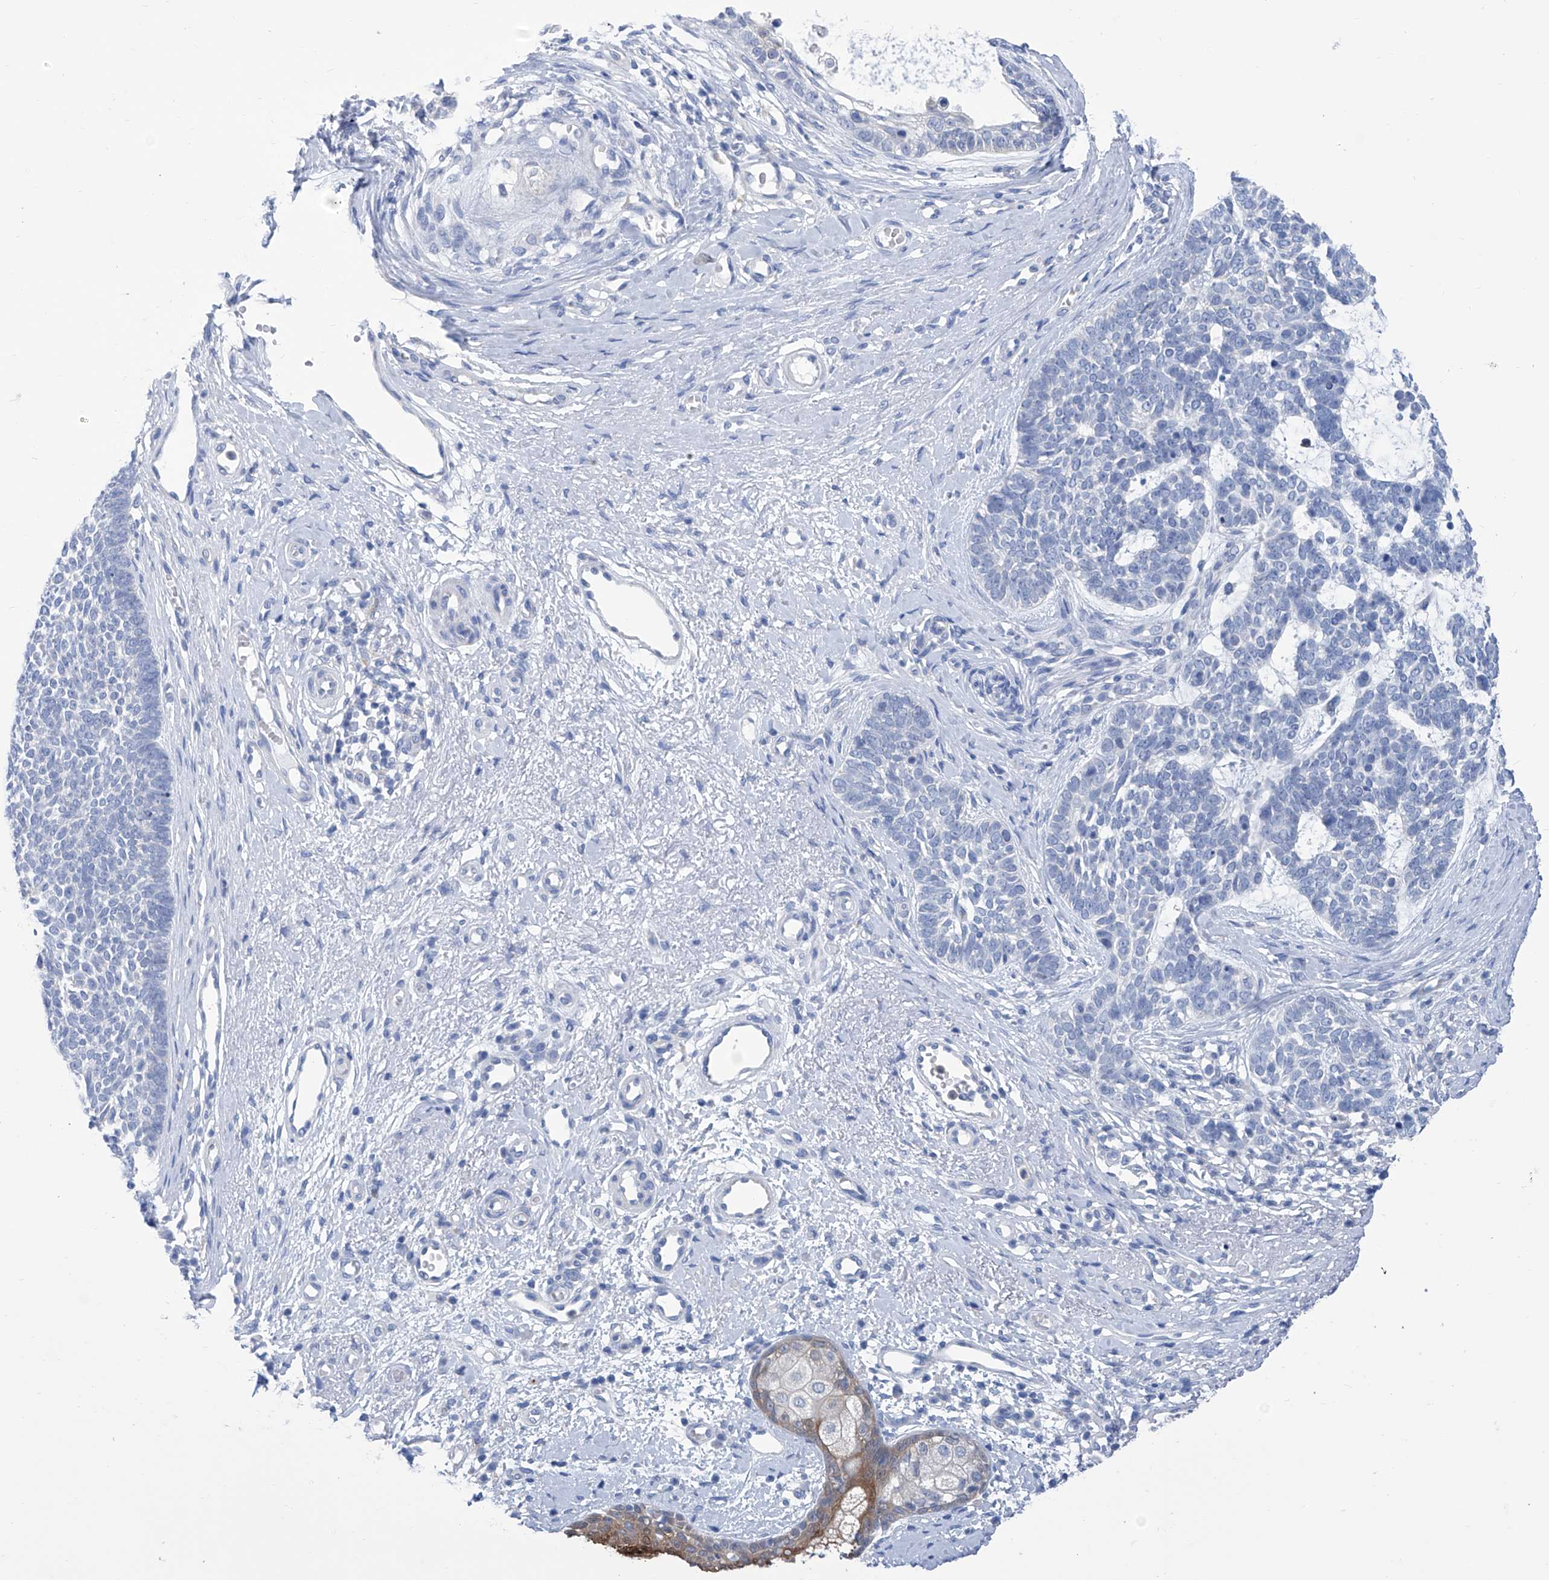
{"staining": {"intensity": "negative", "quantity": "none", "location": "none"}, "tissue": "skin cancer", "cell_type": "Tumor cells", "image_type": "cancer", "snomed": [{"axis": "morphology", "description": "Basal cell carcinoma"}, {"axis": "topography", "description": "Skin"}], "caption": "This is a micrograph of IHC staining of basal cell carcinoma (skin), which shows no expression in tumor cells. (DAB IHC with hematoxylin counter stain).", "gene": "IMPA2", "patient": {"sex": "female", "age": 81}}